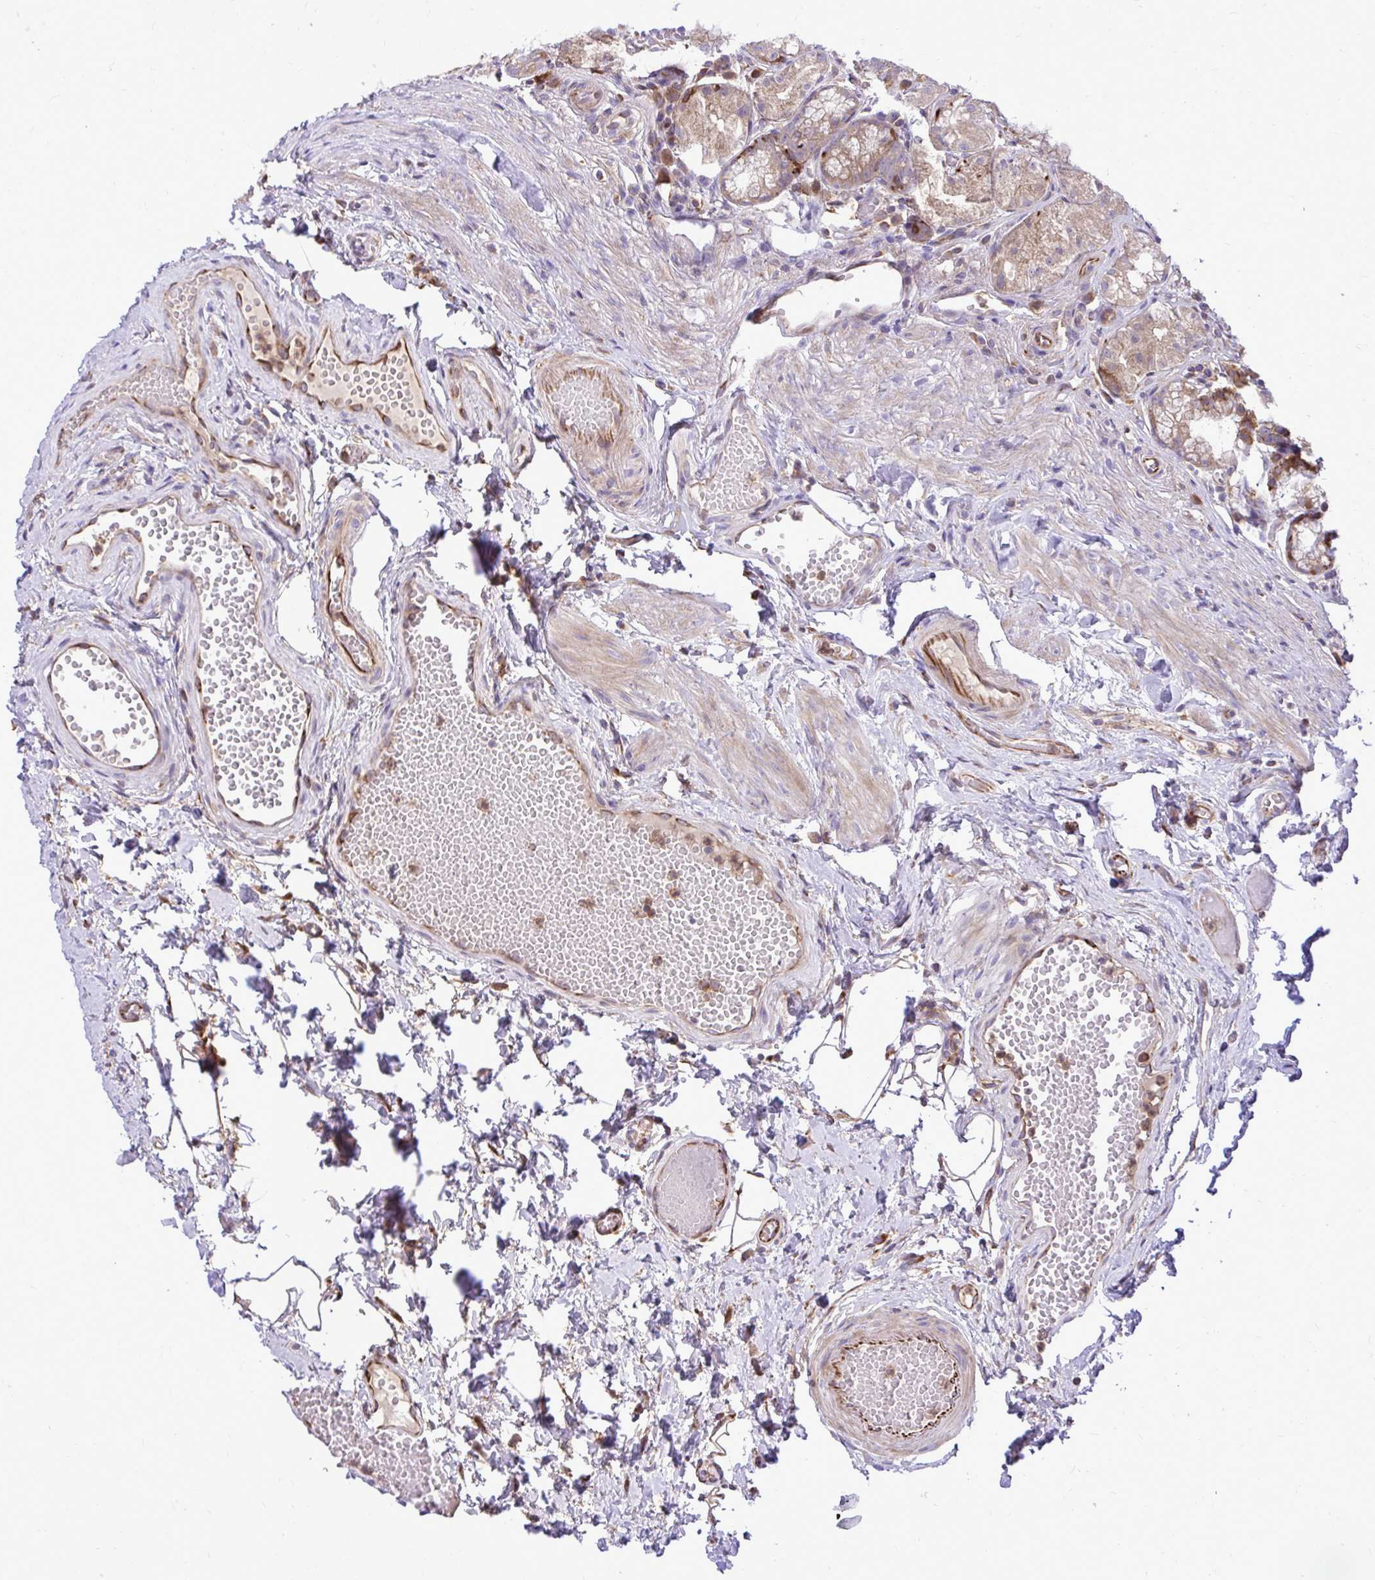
{"staining": {"intensity": "weak", "quantity": ">75%", "location": "cytoplasmic/membranous"}, "tissue": "stomach", "cell_type": "Glandular cells", "image_type": "normal", "snomed": [{"axis": "morphology", "description": "Normal tissue, NOS"}, {"axis": "topography", "description": "Smooth muscle"}, {"axis": "topography", "description": "Stomach"}], "caption": "DAB (3,3'-diaminobenzidine) immunohistochemical staining of benign human stomach exhibits weak cytoplasmic/membranous protein staining in about >75% of glandular cells. (Stains: DAB in brown, nuclei in blue, Microscopy: brightfield microscopy at high magnification).", "gene": "PAIP2", "patient": {"sex": "male", "age": 70}}